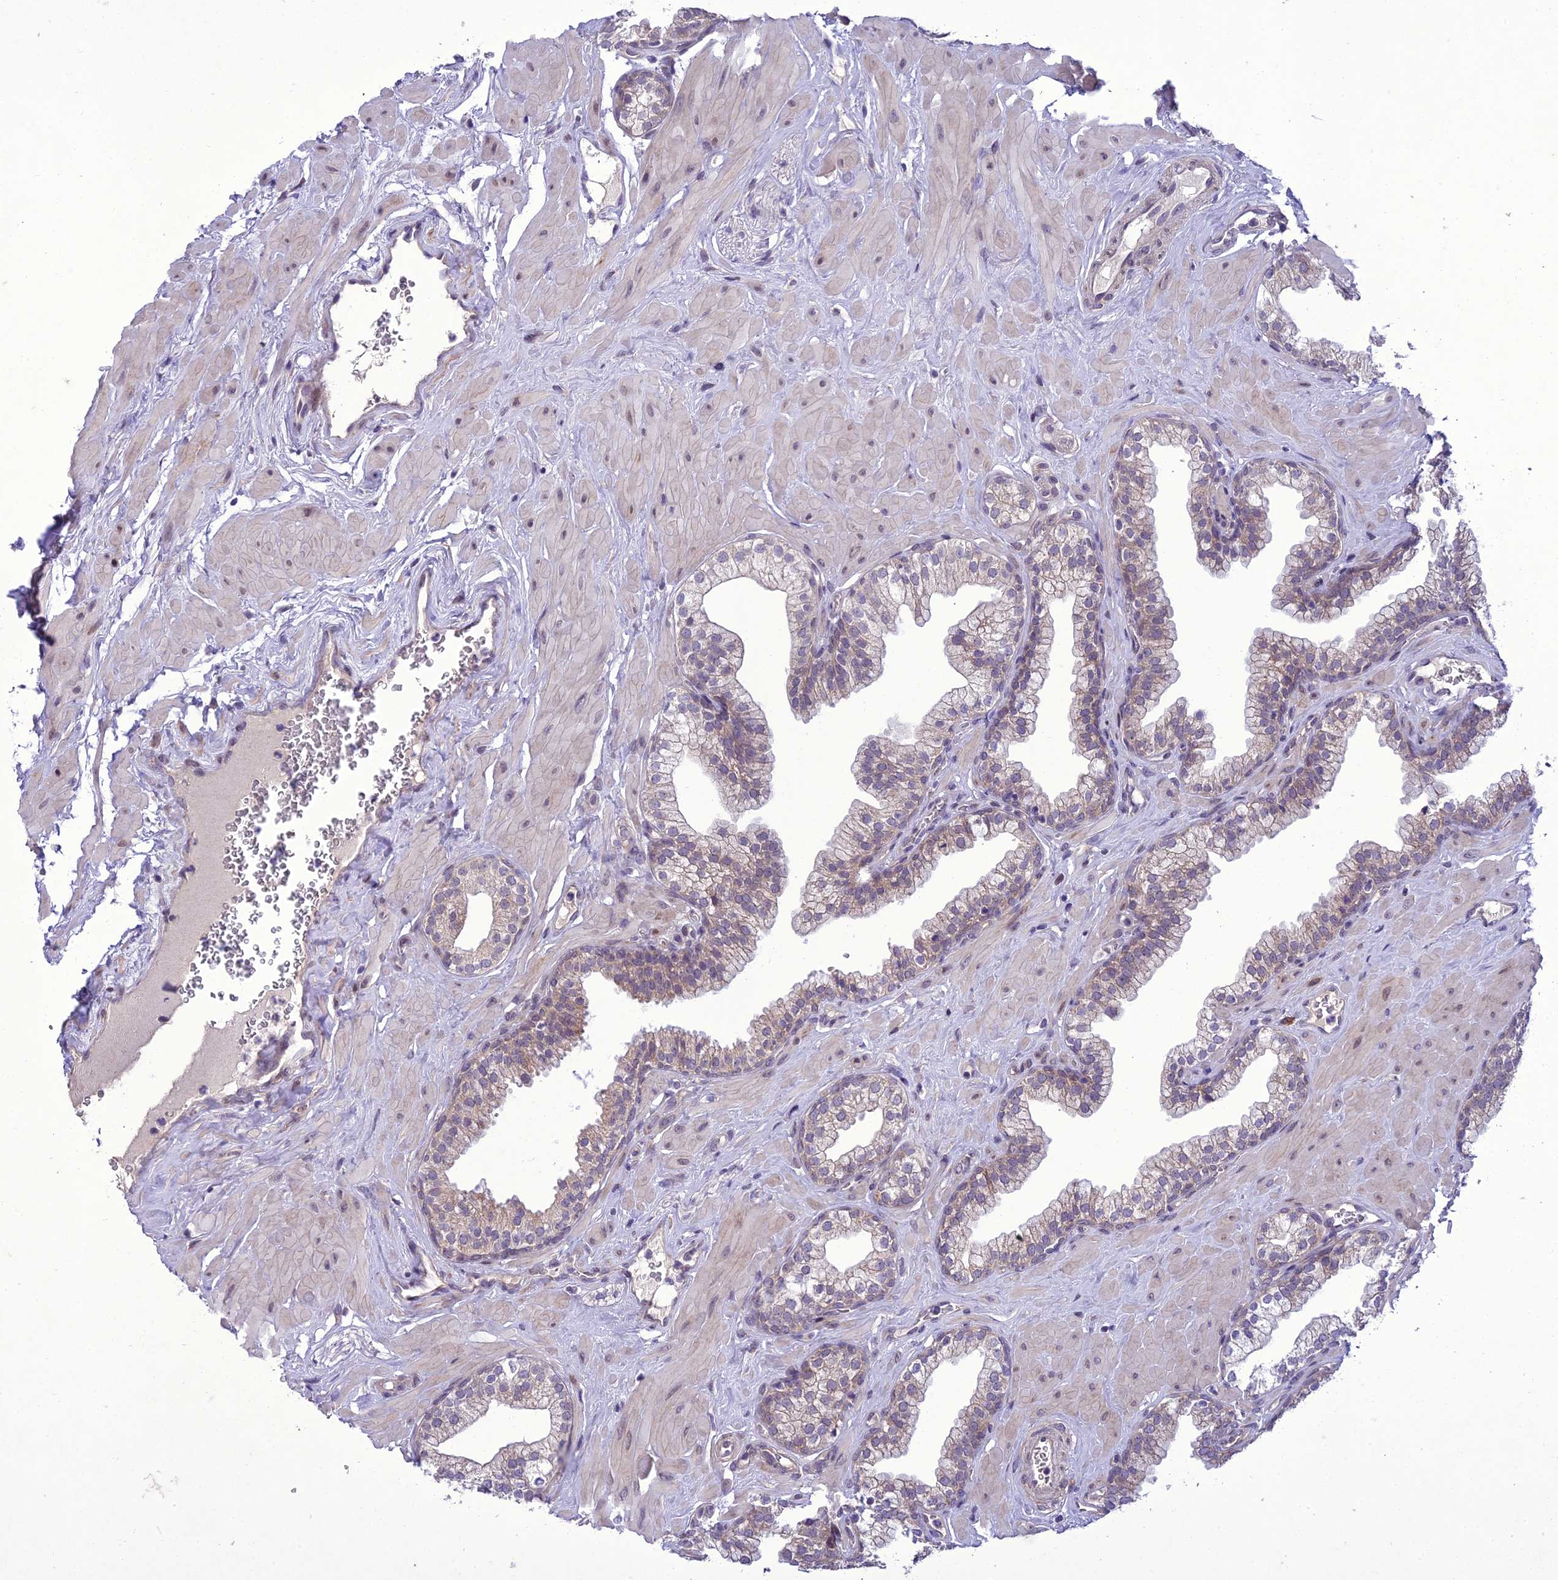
{"staining": {"intensity": "weak", "quantity": "25%-75%", "location": "cytoplasmic/membranous"}, "tissue": "prostate", "cell_type": "Glandular cells", "image_type": "normal", "snomed": [{"axis": "morphology", "description": "Normal tissue, NOS"}, {"axis": "morphology", "description": "Urothelial carcinoma, Low grade"}, {"axis": "topography", "description": "Urinary bladder"}, {"axis": "topography", "description": "Prostate"}], "caption": "IHC of benign prostate displays low levels of weak cytoplasmic/membranous positivity in about 25%-75% of glandular cells.", "gene": "NEURL2", "patient": {"sex": "male", "age": 60}}